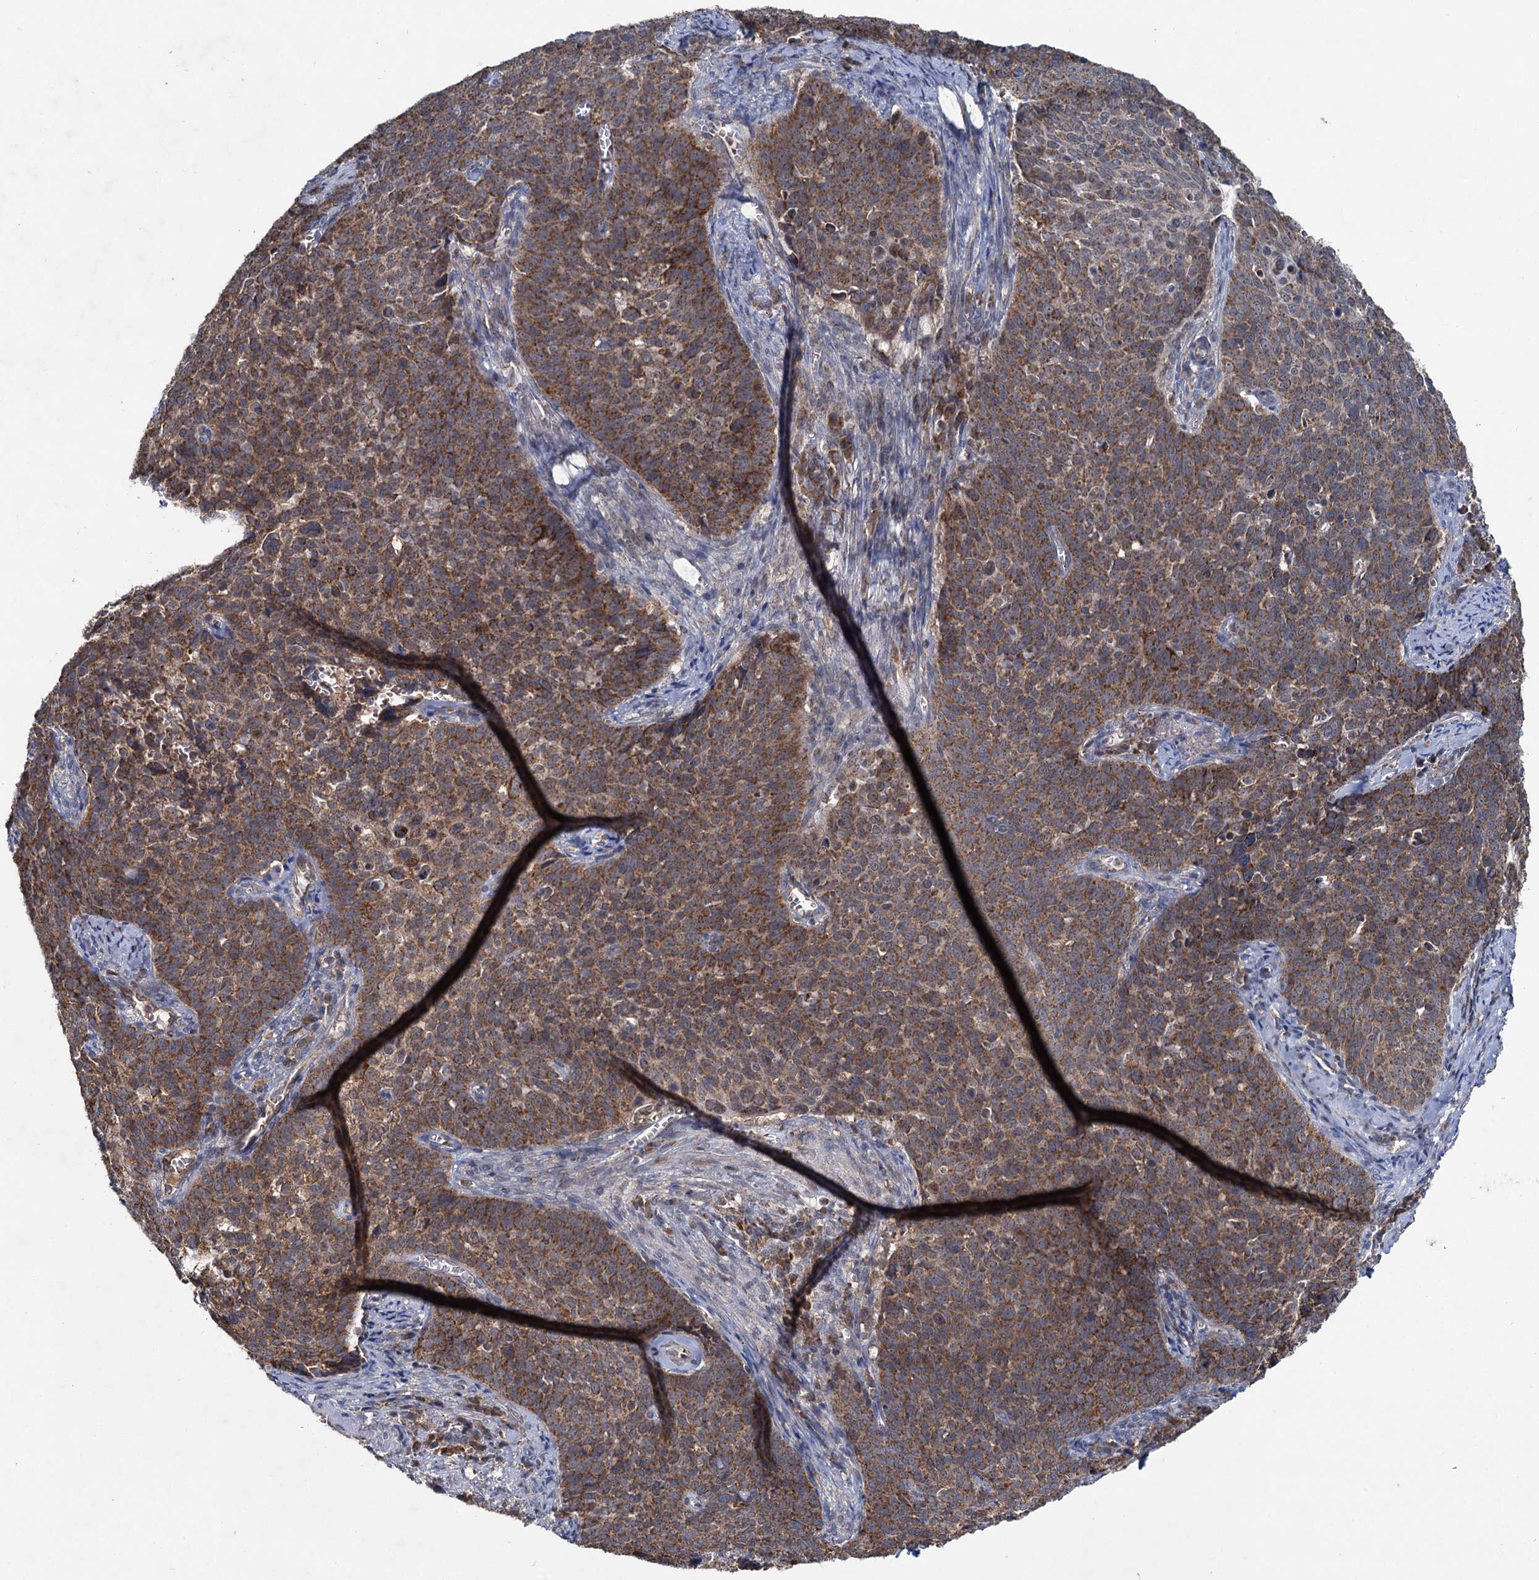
{"staining": {"intensity": "moderate", "quantity": ">75%", "location": "cytoplasmic/membranous"}, "tissue": "cervical cancer", "cell_type": "Tumor cells", "image_type": "cancer", "snomed": [{"axis": "morphology", "description": "Squamous cell carcinoma, NOS"}, {"axis": "topography", "description": "Cervix"}], "caption": "This is an image of immunohistochemistry (IHC) staining of cervical cancer, which shows moderate positivity in the cytoplasmic/membranous of tumor cells.", "gene": "METTL4", "patient": {"sex": "female", "age": 39}}